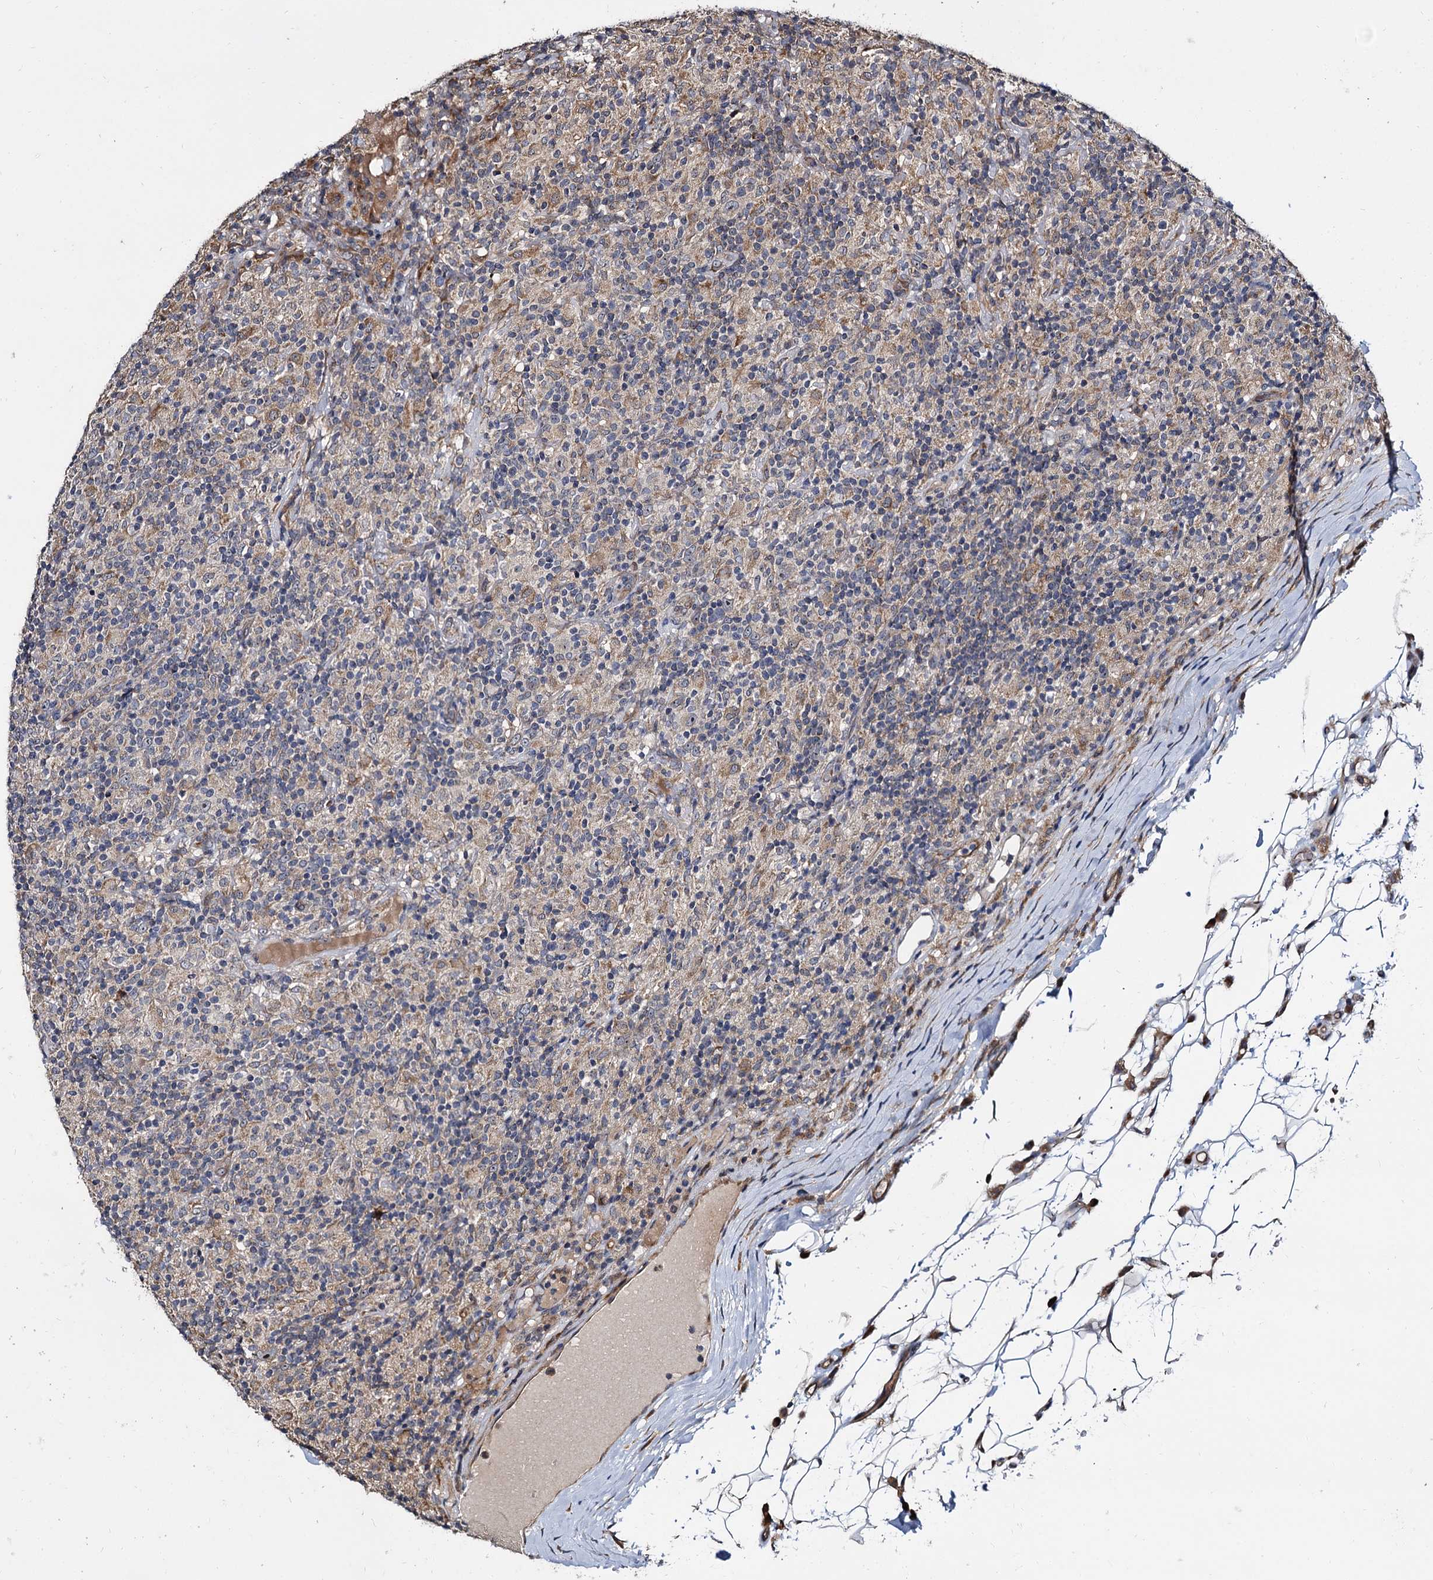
{"staining": {"intensity": "negative", "quantity": "none", "location": "none"}, "tissue": "lymphoma", "cell_type": "Tumor cells", "image_type": "cancer", "snomed": [{"axis": "morphology", "description": "Hodgkin's disease, NOS"}, {"axis": "topography", "description": "Lymph node"}], "caption": "Immunohistochemistry (IHC) of lymphoma displays no expression in tumor cells.", "gene": "WWC3", "patient": {"sex": "male", "age": 70}}